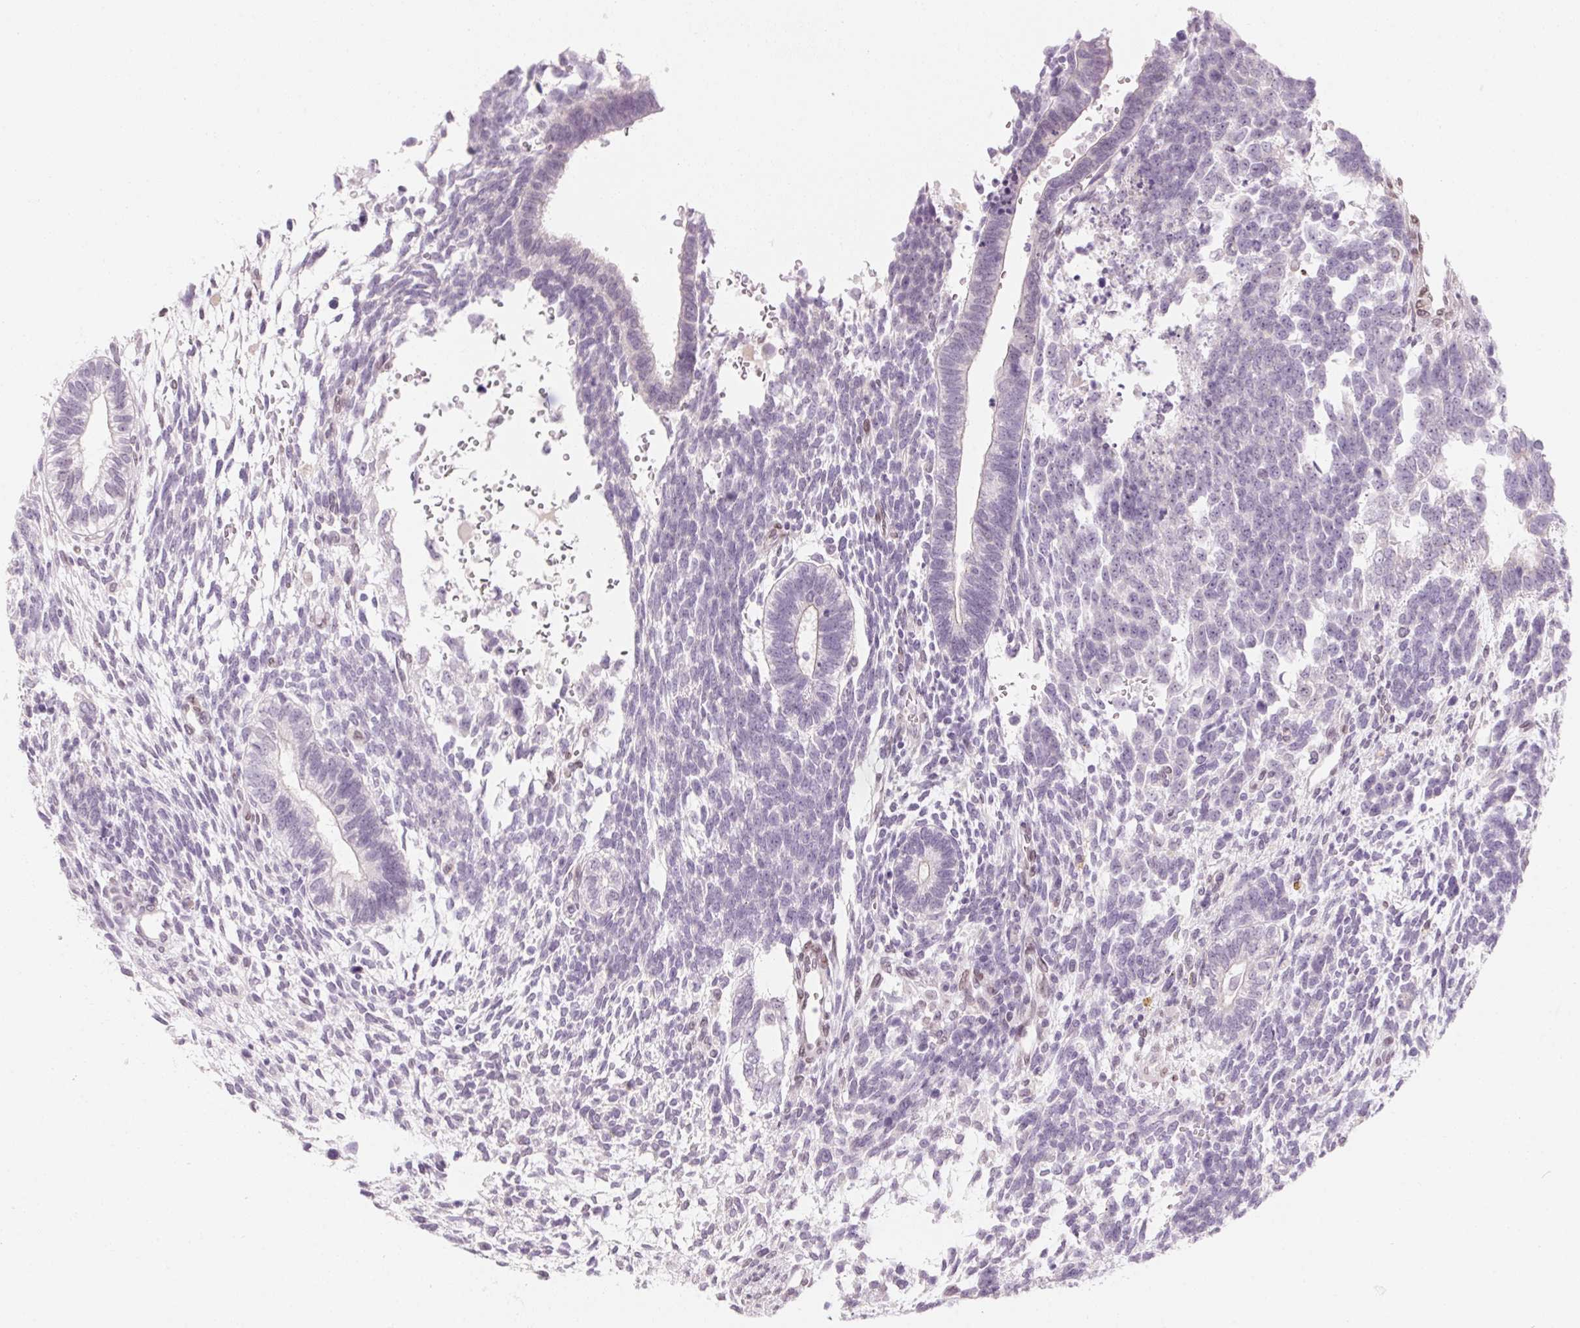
{"staining": {"intensity": "negative", "quantity": "none", "location": "none"}, "tissue": "testis cancer", "cell_type": "Tumor cells", "image_type": "cancer", "snomed": [{"axis": "morphology", "description": "Carcinoma, Embryonal, NOS"}, {"axis": "topography", "description": "Testis"}], "caption": "The histopathology image exhibits no significant expression in tumor cells of embryonal carcinoma (testis). The staining is performed using DAB brown chromogen with nuclei counter-stained in using hematoxylin.", "gene": "KCNQ2", "patient": {"sex": "male", "age": 23}}